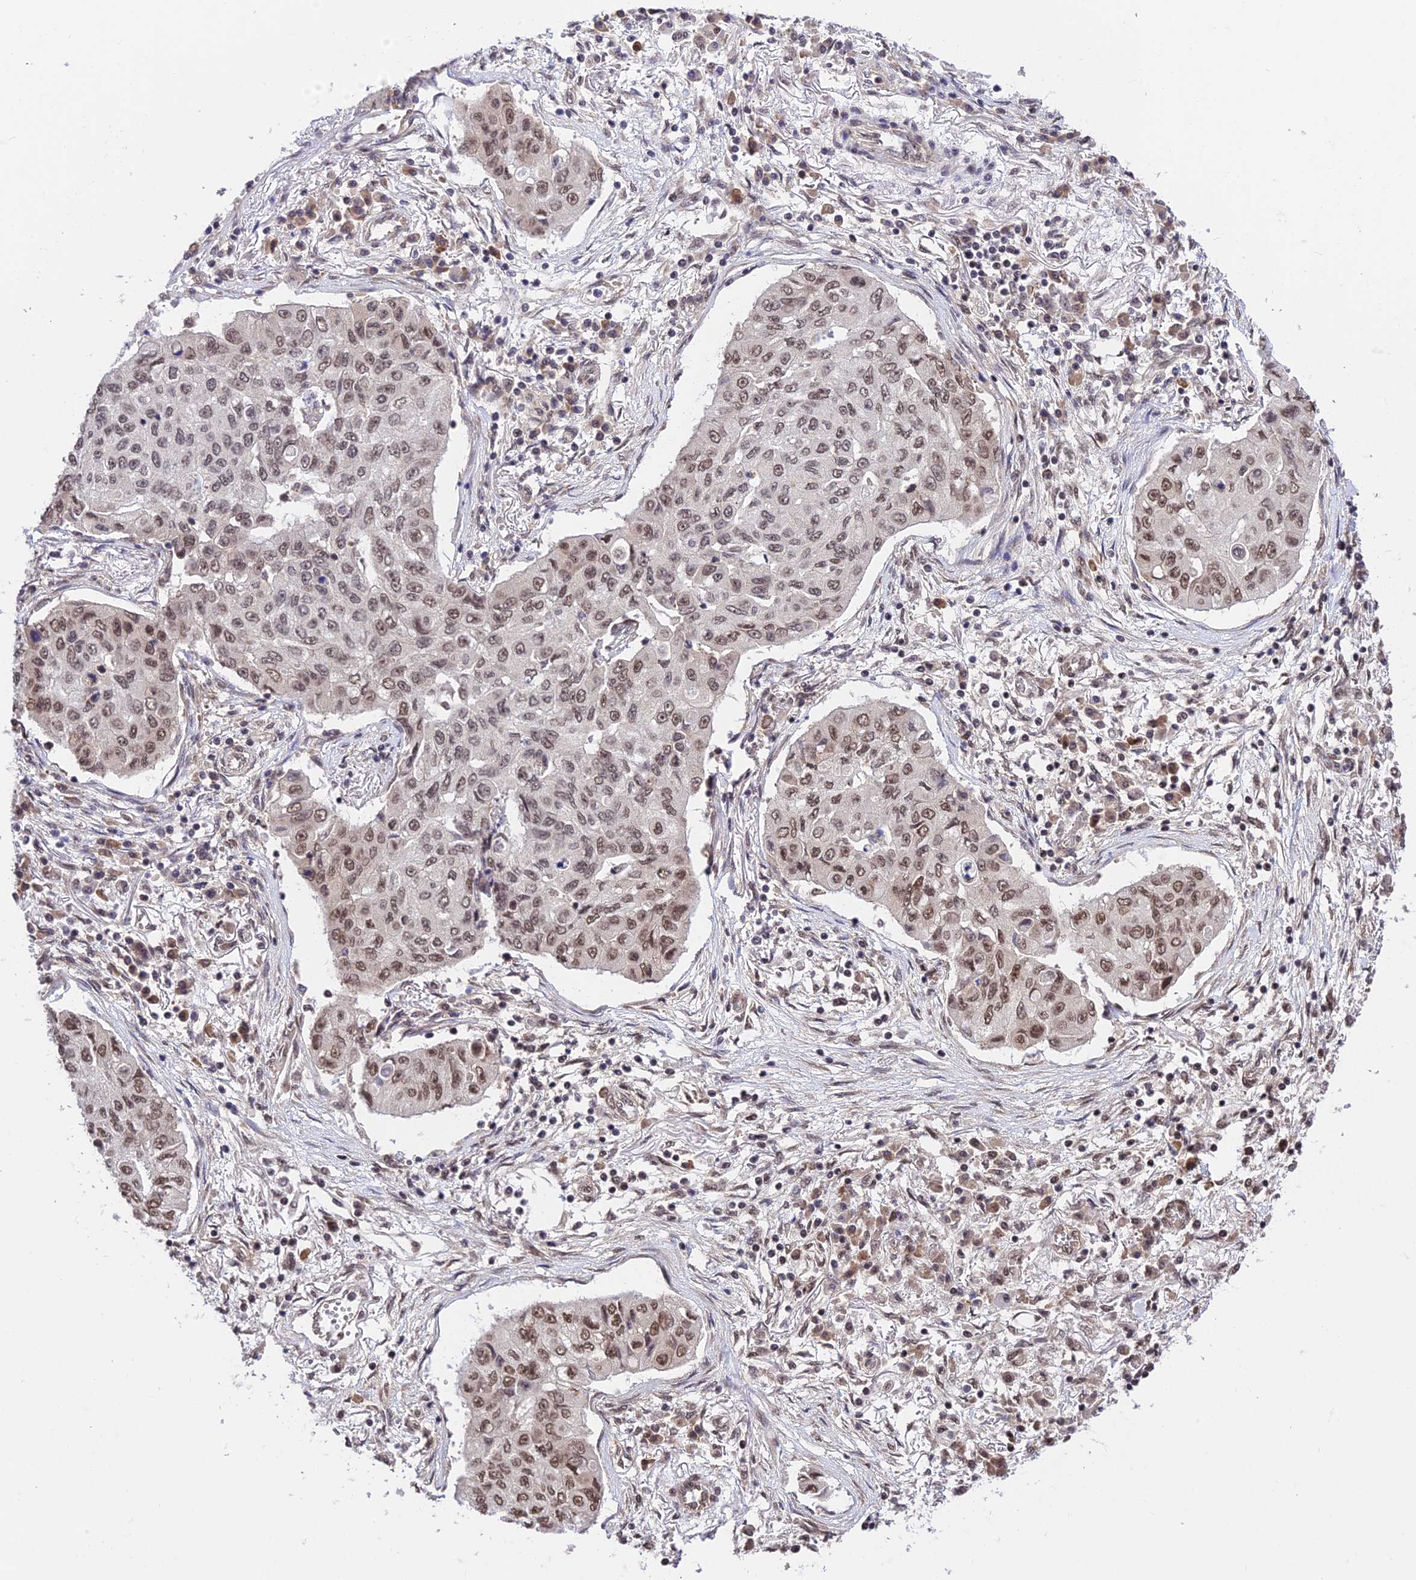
{"staining": {"intensity": "moderate", "quantity": ">75%", "location": "nuclear"}, "tissue": "lung cancer", "cell_type": "Tumor cells", "image_type": "cancer", "snomed": [{"axis": "morphology", "description": "Squamous cell carcinoma, NOS"}, {"axis": "topography", "description": "Lung"}], "caption": "Immunohistochemistry photomicrograph of neoplastic tissue: lung cancer (squamous cell carcinoma) stained using IHC displays medium levels of moderate protein expression localized specifically in the nuclear of tumor cells, appearing as a nuclear brown color.", "gene": "RBM42", "patient": {"sex": "male", "age": 74}}